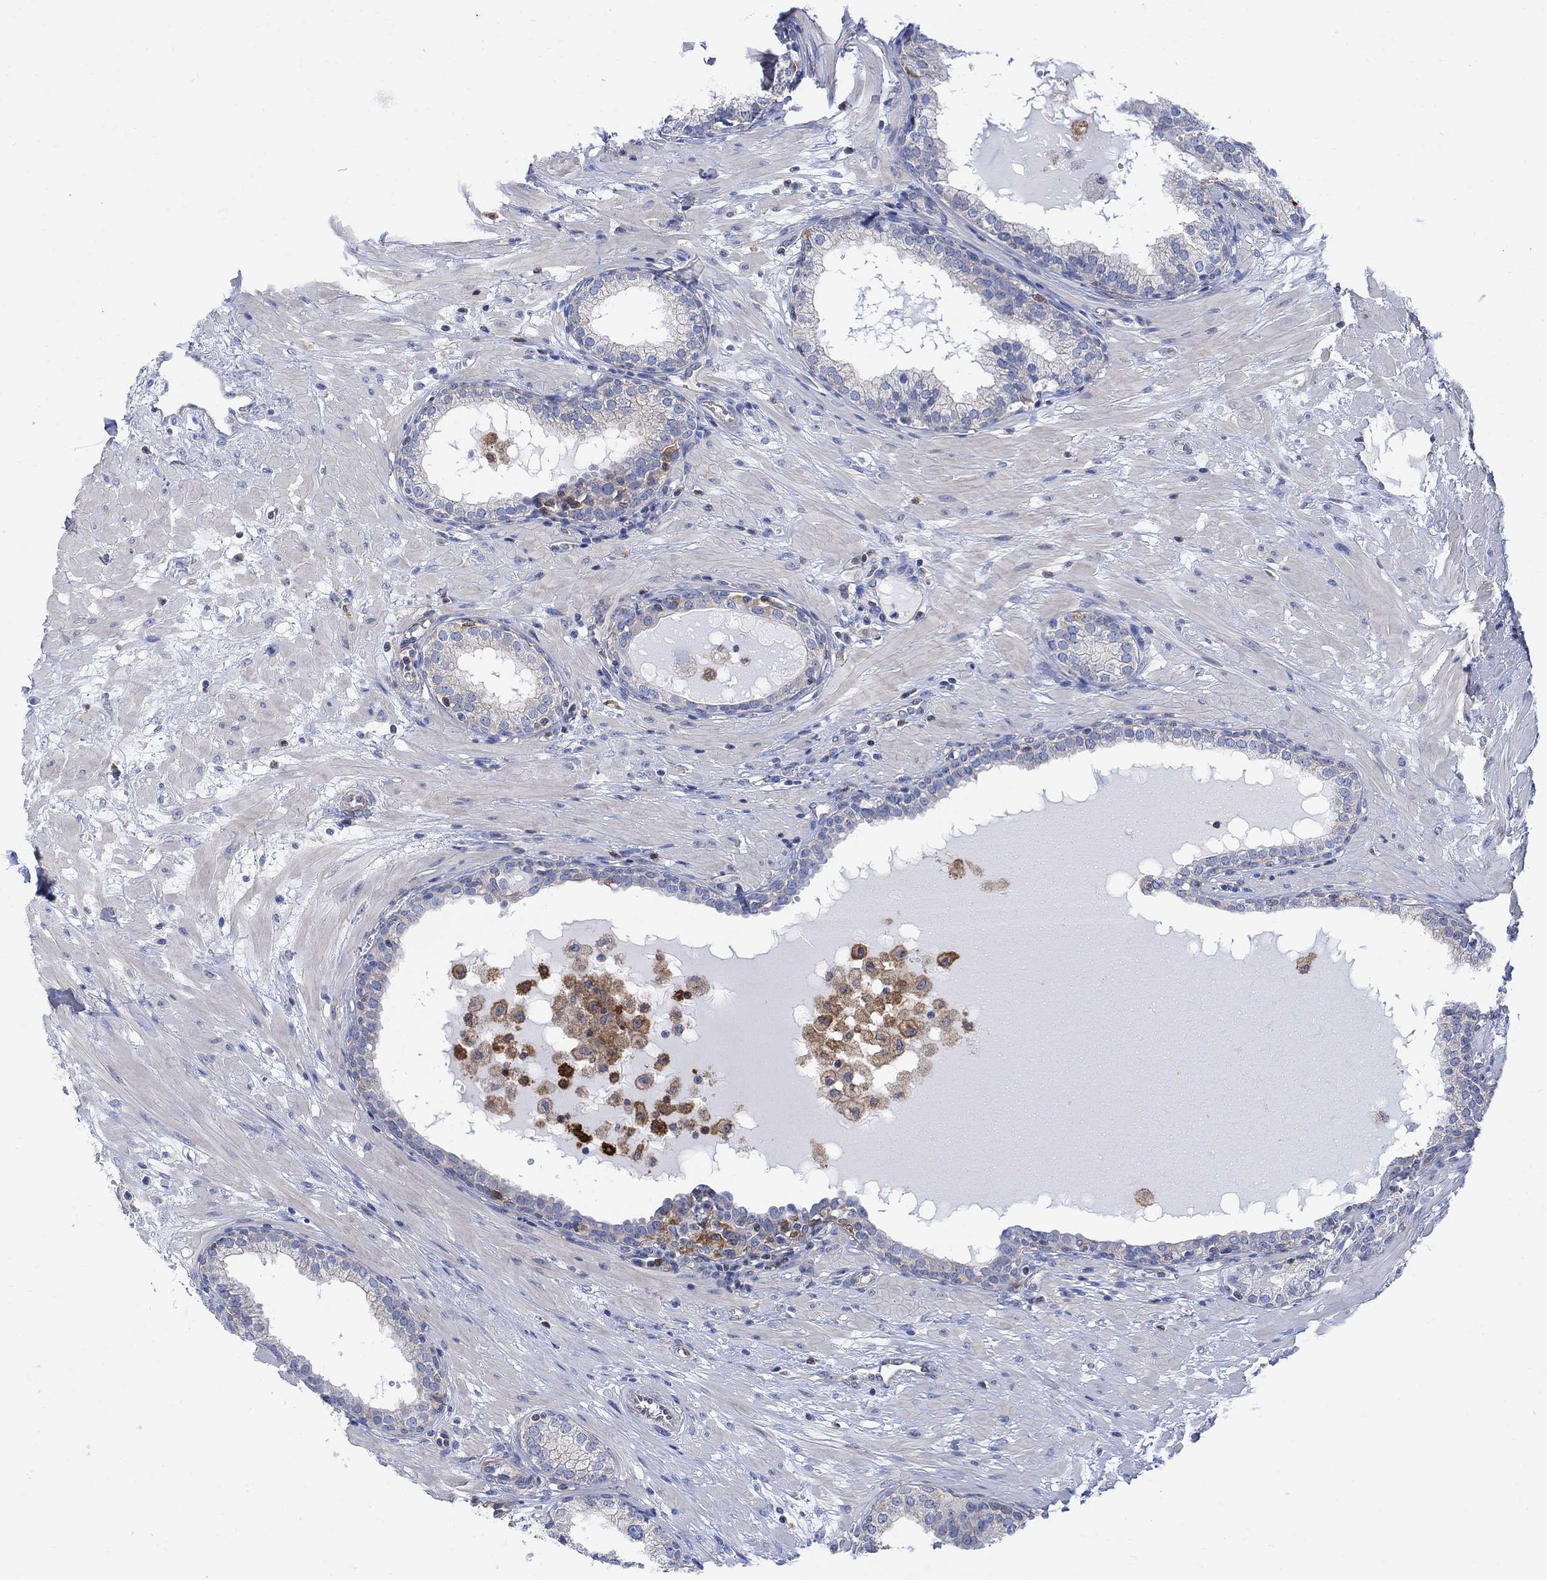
{"staining": {"intensity": "negative", "quantity": "none", "location": "none"}, "tissue": "prostate", "cell_type": "Glandular cells", "image_type": "normal", "snomed": [{"axis": "morphology", "description": "Normal tissue, NOS"}, {"axis": "topography", "description": "Prostate"}], "caption": "IHC image of benign prostate: human prostate stained with DAB demonstrates no significant protein expression in glandular cells.", "gene": "GBP5", "patient": {"sex": "male", "age": 64}}